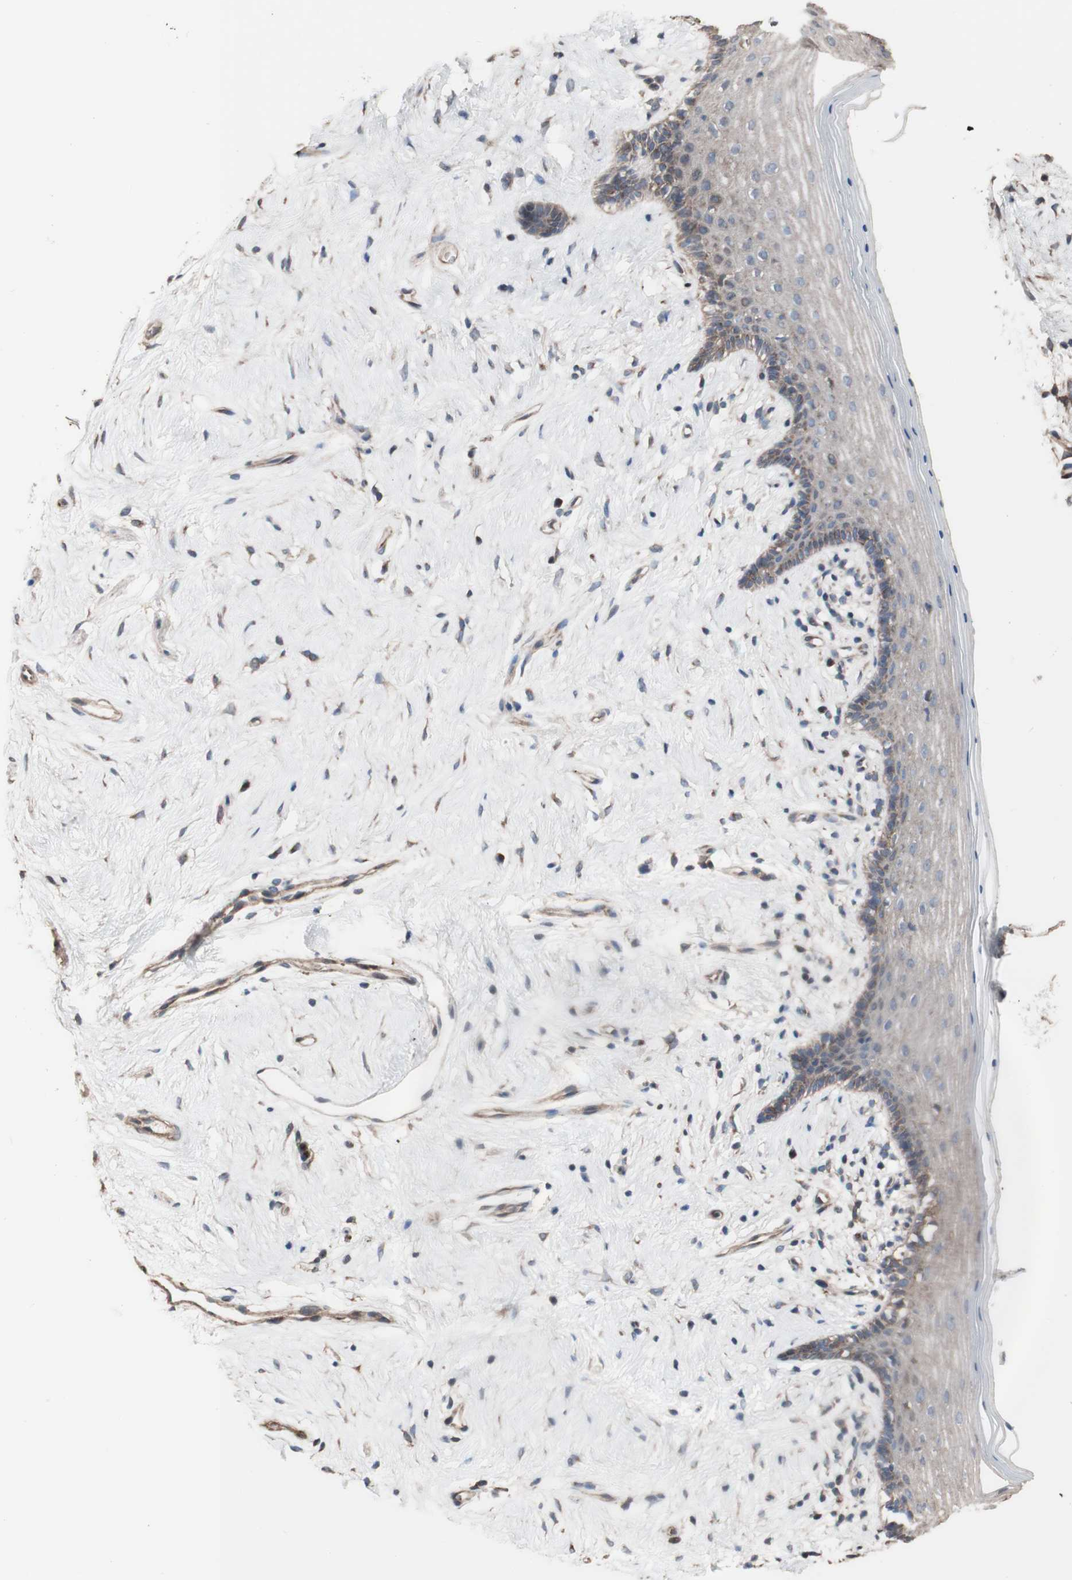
{"staining": {"intensity": "weak", "quantity": ">75%", "location": "cytoplasmic/membranous"}, "tissue": "vagina", "cell_type": "Squamous epithelial cells", "image_type": "normal", "snomed": [{"axis": "morphology", "description": "Normal tissue, NOS"}, {"axis": "topography", "description": "Vagina"}], "caption": "Immunohistochemistry histopathology image of benign vagina stained for a protein (brown), which displays low levels of weak cytoplasmic/membranous staining in approximately >75% of squamous epithelial cells.", "gene": "COPB1", "patient": {"sex": "female", "age": 44}}